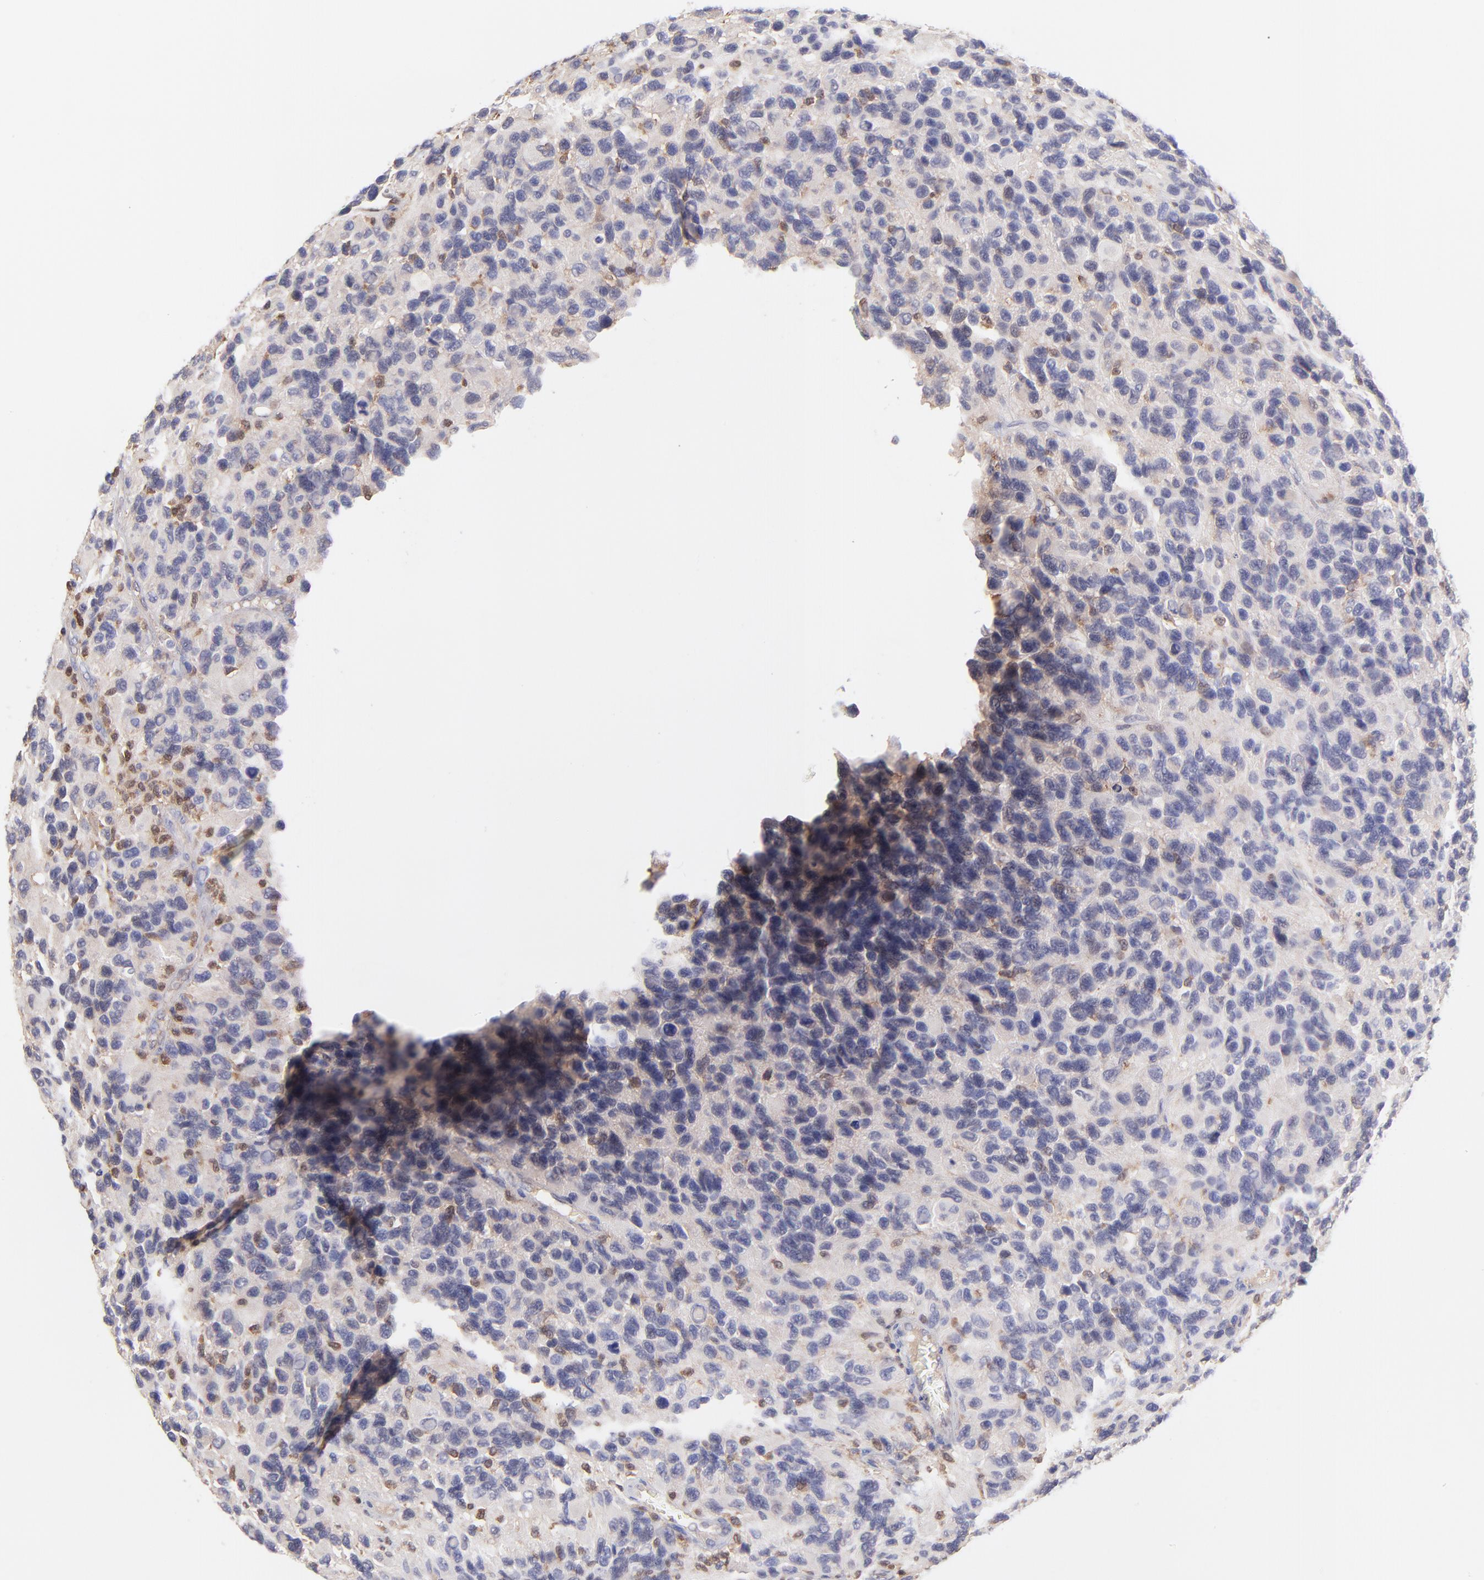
{"staining": {"intensity": "weak", "quantity": "<25%", "location": "nuclear"}, "tissue": "glioma", "cell_type": "Tumor cells", "image_type": "cancer", "snomed": [{"axis": "morphology", "description": "Glioma, malignant, High grade"}, {"axis": "topography", "description": "Brain"}], "caption": "Immunohistochemistry (IHC) of glioma displays no positivity in tumor cells.", "gene": "HYAL1", "patient": {"sex": "male", "age": 77}}